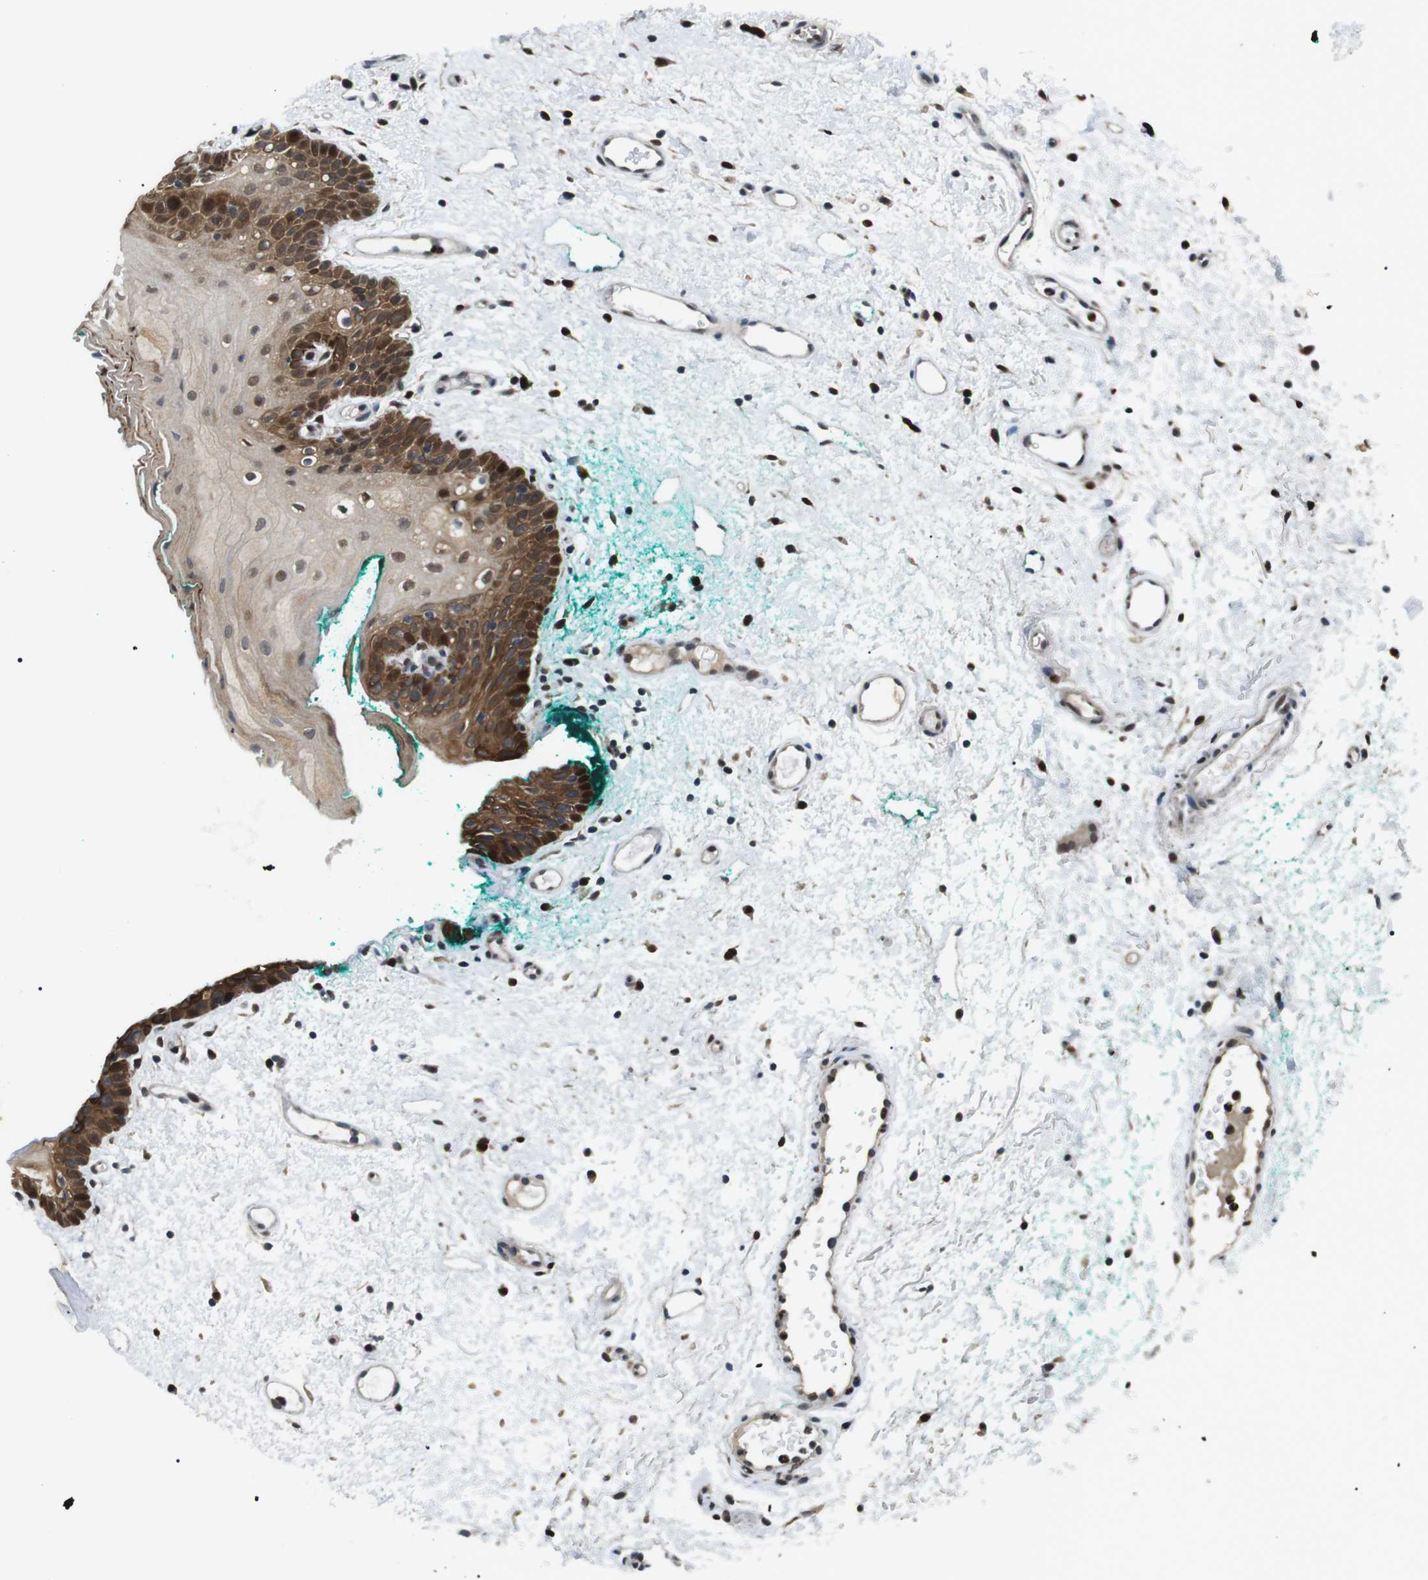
{"staining": {"intensity": "strong", "quantity": ">75%", "location": "cytoplasmic/membranous,nuclear"}, "tissue": "oral mucosa", "cell_type": "Squamous epithelial cells", "image_type": "normal", "snomed": [{"axis": "morphology", "description": "Normal tissue, NOS"}, {"axis": "morphology", "description": "Squamous cell carcinoma, NOS"}, {"axis": "topography", "description": "Oral tissue"}, {"axis": "topography", "description": "Salivary gland"}, {"axis": "topography", "description": "Head-Neck"}], "caption": "This photomicrograph demonstrates benign oral mucosa stained with immunohistochemistry to label a protein in brown. The cytoplasmic/membranous,nuclear of squamous epithelial cells show strong positivity for the protein. Nuclei are counter-stained blue.", "gene": "ORAI3", "patient": {"sex": "female", "age": 62}}